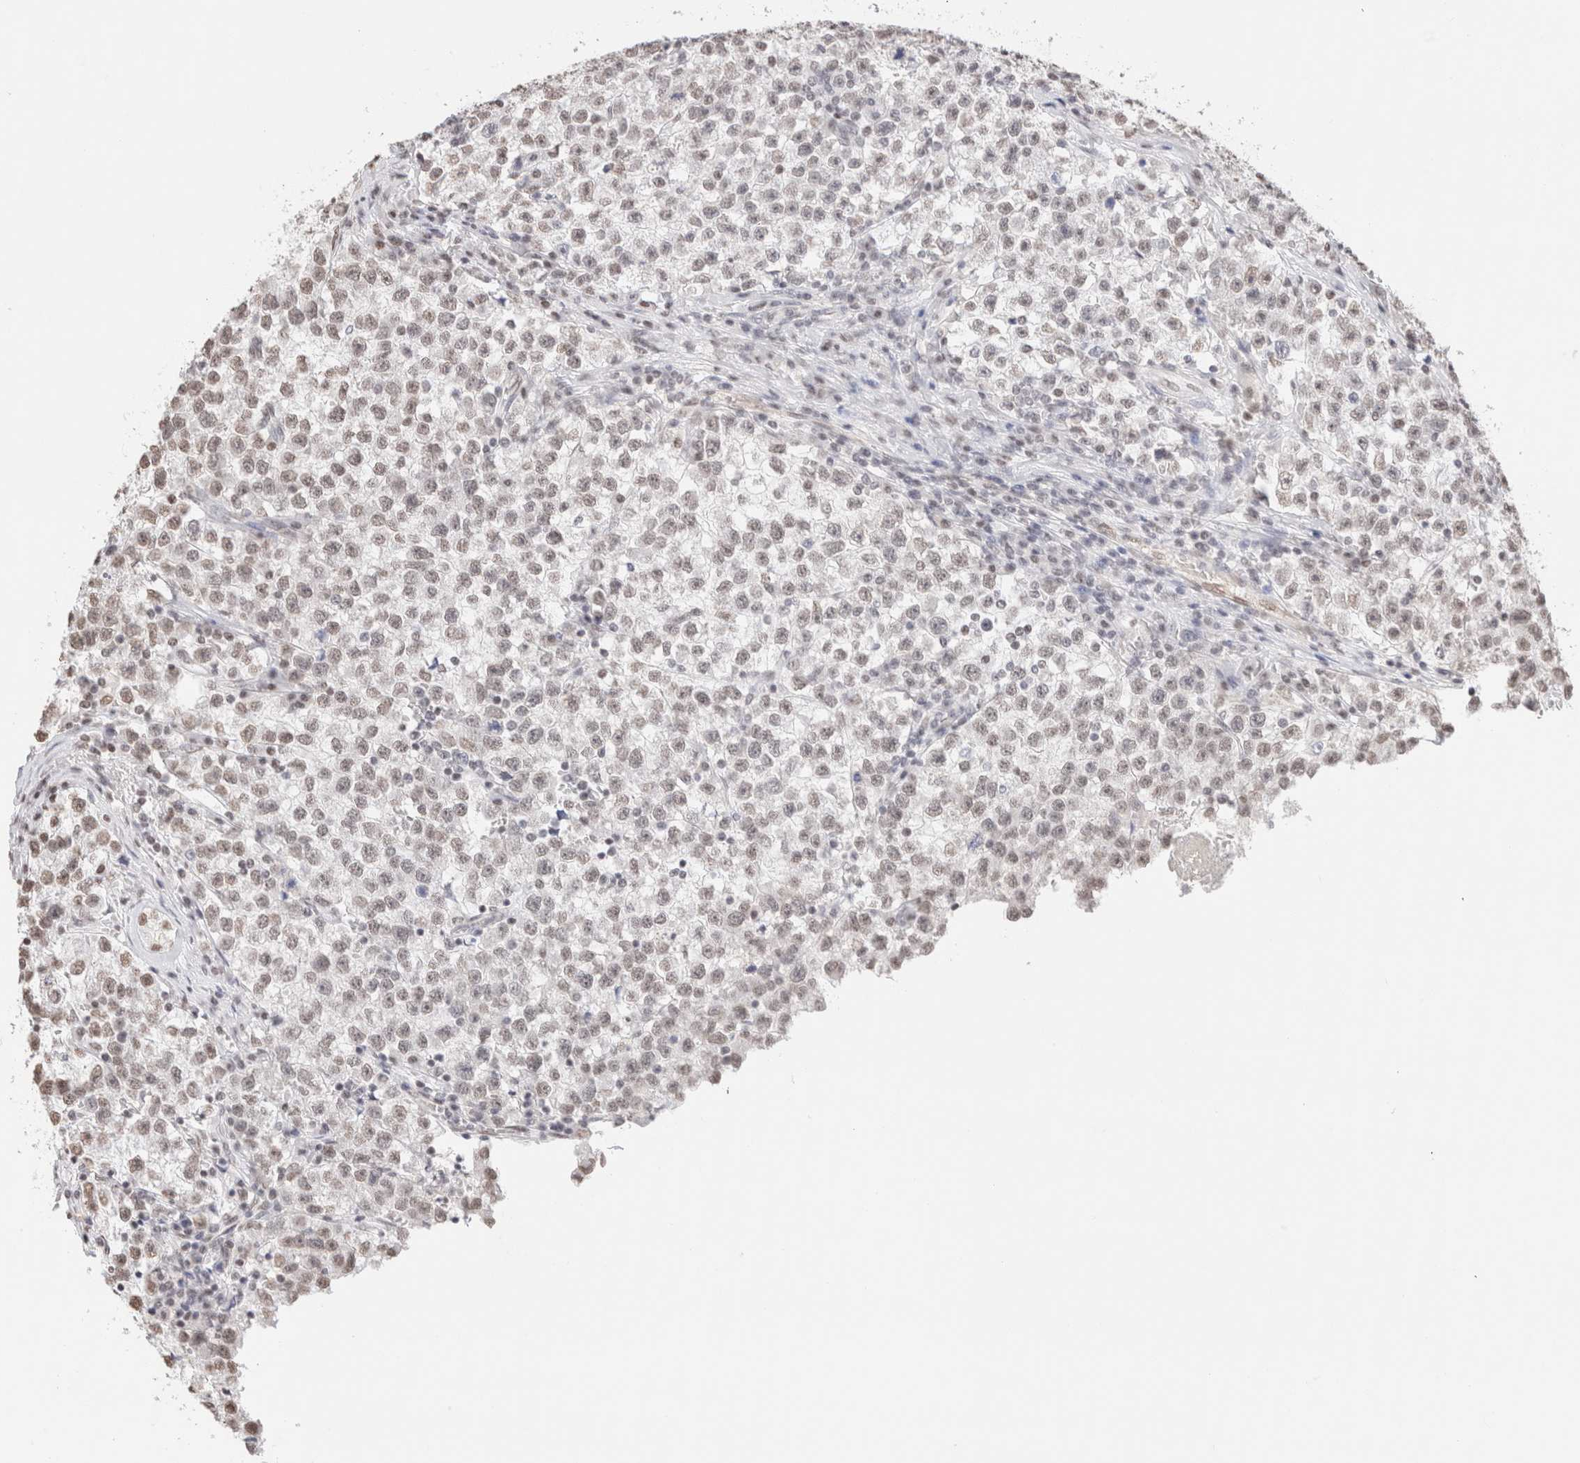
{"staining": {"intensity": "weak", "quantity": ">75%", "location": "nuclear"}, "tissue": "testis cancer", "cell_type": "Tumor cells", "image_type": "cancer", "snomed": [{"axis": "morphology", "description": "Seminoma, NOS"}, {"axis": "topography", "description": "Testis"}], "caption": "IHC (DAB (3,3'-diaminobenzidine)) staining of human testis seminoma exhibits weak nuclear protein positivity in approximately >75% of tumor cells. The staining was performed using DAB (3,3'-diaminobenzidine), with brown indicating positive protein expression. Nuclei are stained blue with hematoxylin.", "gene": "SUPT3H", "patient": {"sex": "male", "age": 22}}